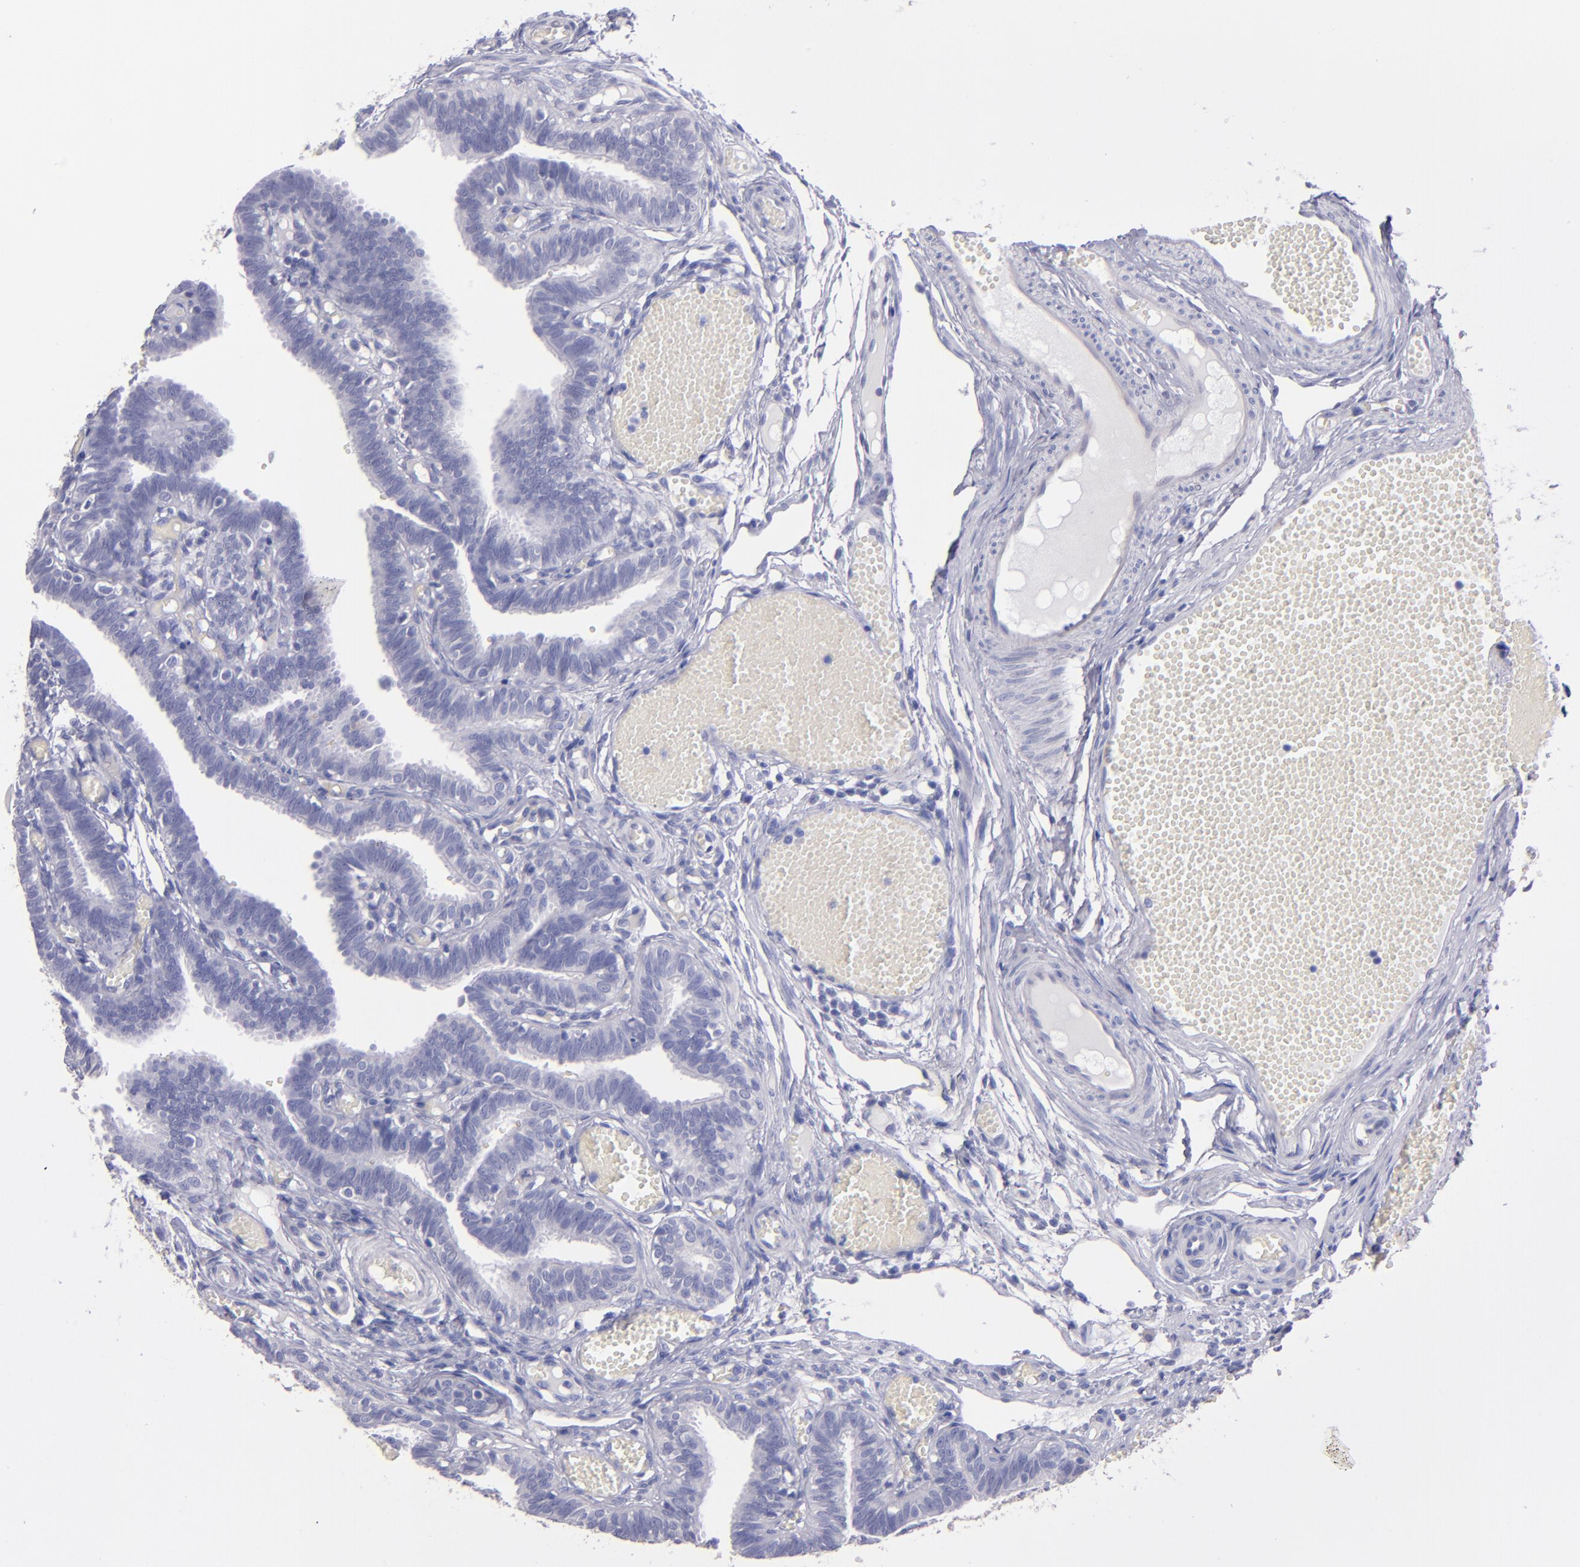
{"staining": {"intensity": "negative", "quantity": "none", "location": "none"}, "tissue": "fallopian tube", "cell_type": "Glandular cells", "image_type": "normal", "snomed": [{"axis": "morphology", "description": "Normal tissue, NOS"}, {"axis": "topography", "description": "Fallopian tube"}], "caption": "Immunohistochemistry photomicrograph of benign fallopian tube: human fallopian tube stained with DAB reveals no significant protein staining in glandular cells.", "gene": "TG", "patient": {"sex": "female", "age": 29}}